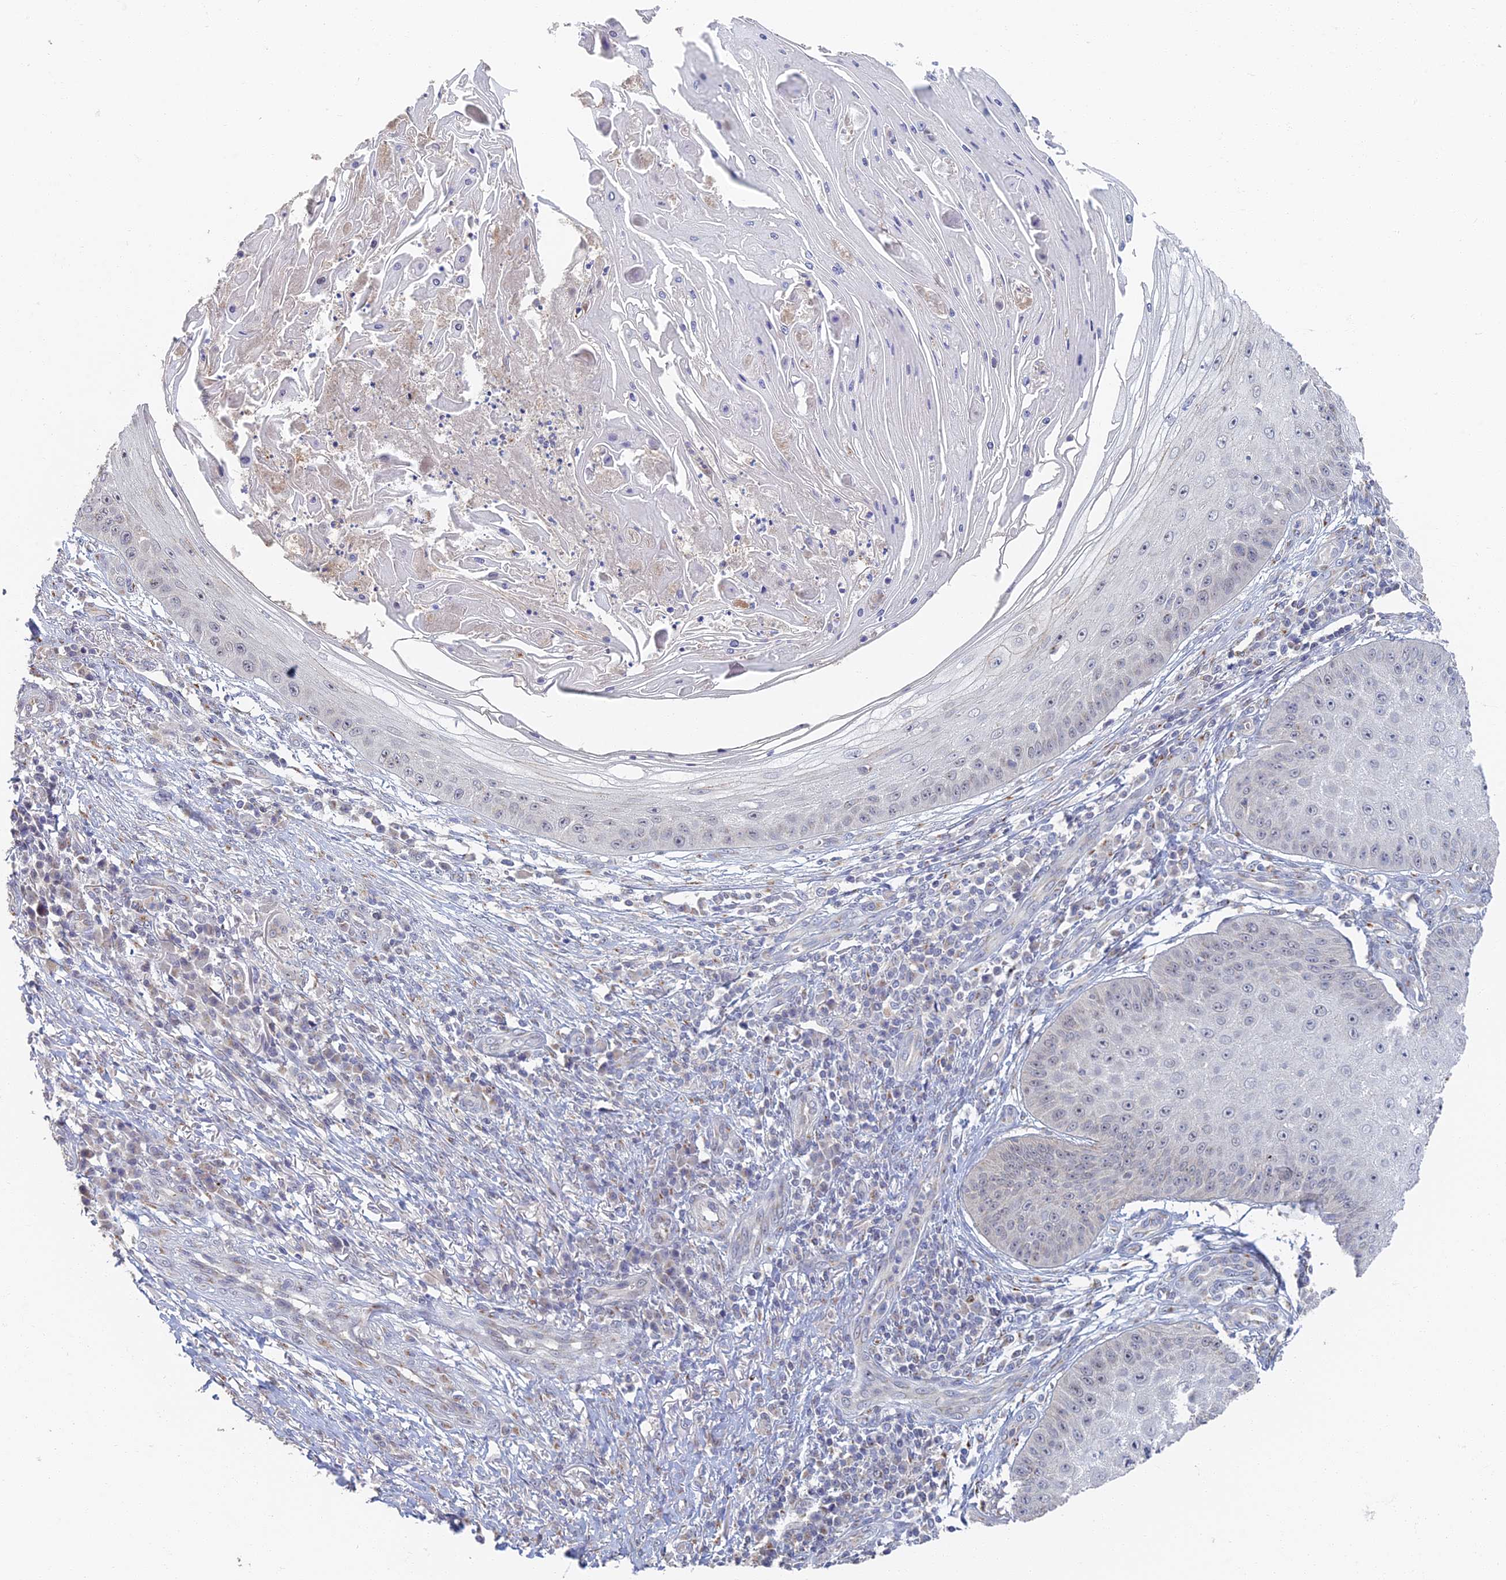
{"staining": {"intensity": "negative", "quantity": "none", "location": "none"}, "tissue": "skin cancer", "cell_type": "Tumor cells", "image_type": "cancer", "snomed": [{"axis": "morphology", "description": "Squamous cell carcinoma, NOS"}, {"axis": "topography", "description": "Skin"}], "caption": "The immunohistochemistry (IHC) image has no significant staining in tumor cells of skin squamous cell carcinoma tissue.", "gene": "GPATCH1", "patient": {"sex": "male", "age": 70}}